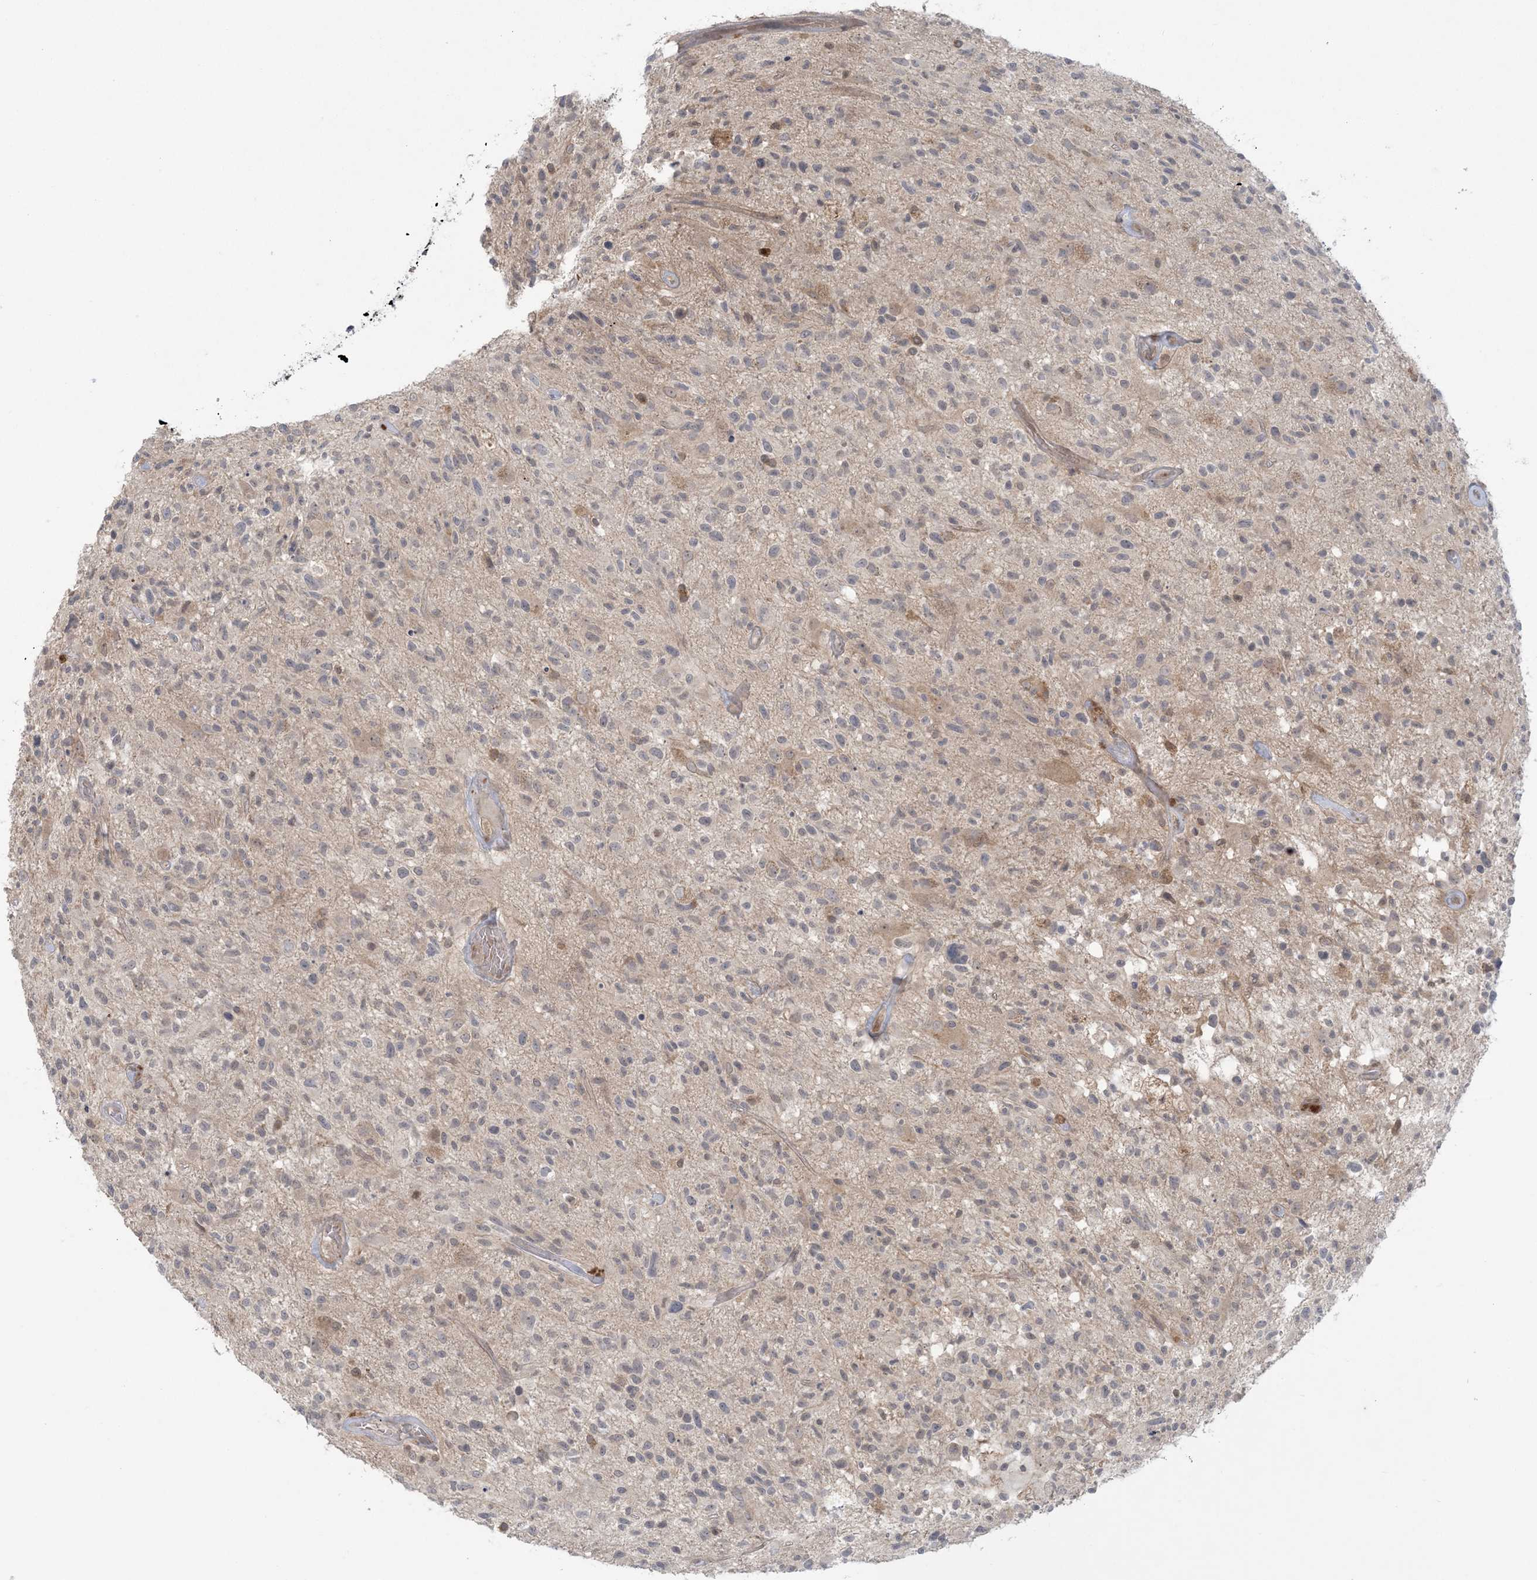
{"staining": {"intensity": "negative", "quantity": "none", "location": "none"}, "tissue": "glioma", "cell_type": "Tumor cells", "image_type": "cancer", "snomed": [{"axis": "morphology", "description": "Glioma, malignant, High grade"}, {"axis": "morphology", "description": "Glioblastoma, NOS"}, {"axis": "topography", "description": "Brain"}], "caption": "Tumor cells are negative for protein expression in human glioma.", "gene": "NRBP2", "patient": {"sex": "male", "age": 60}}